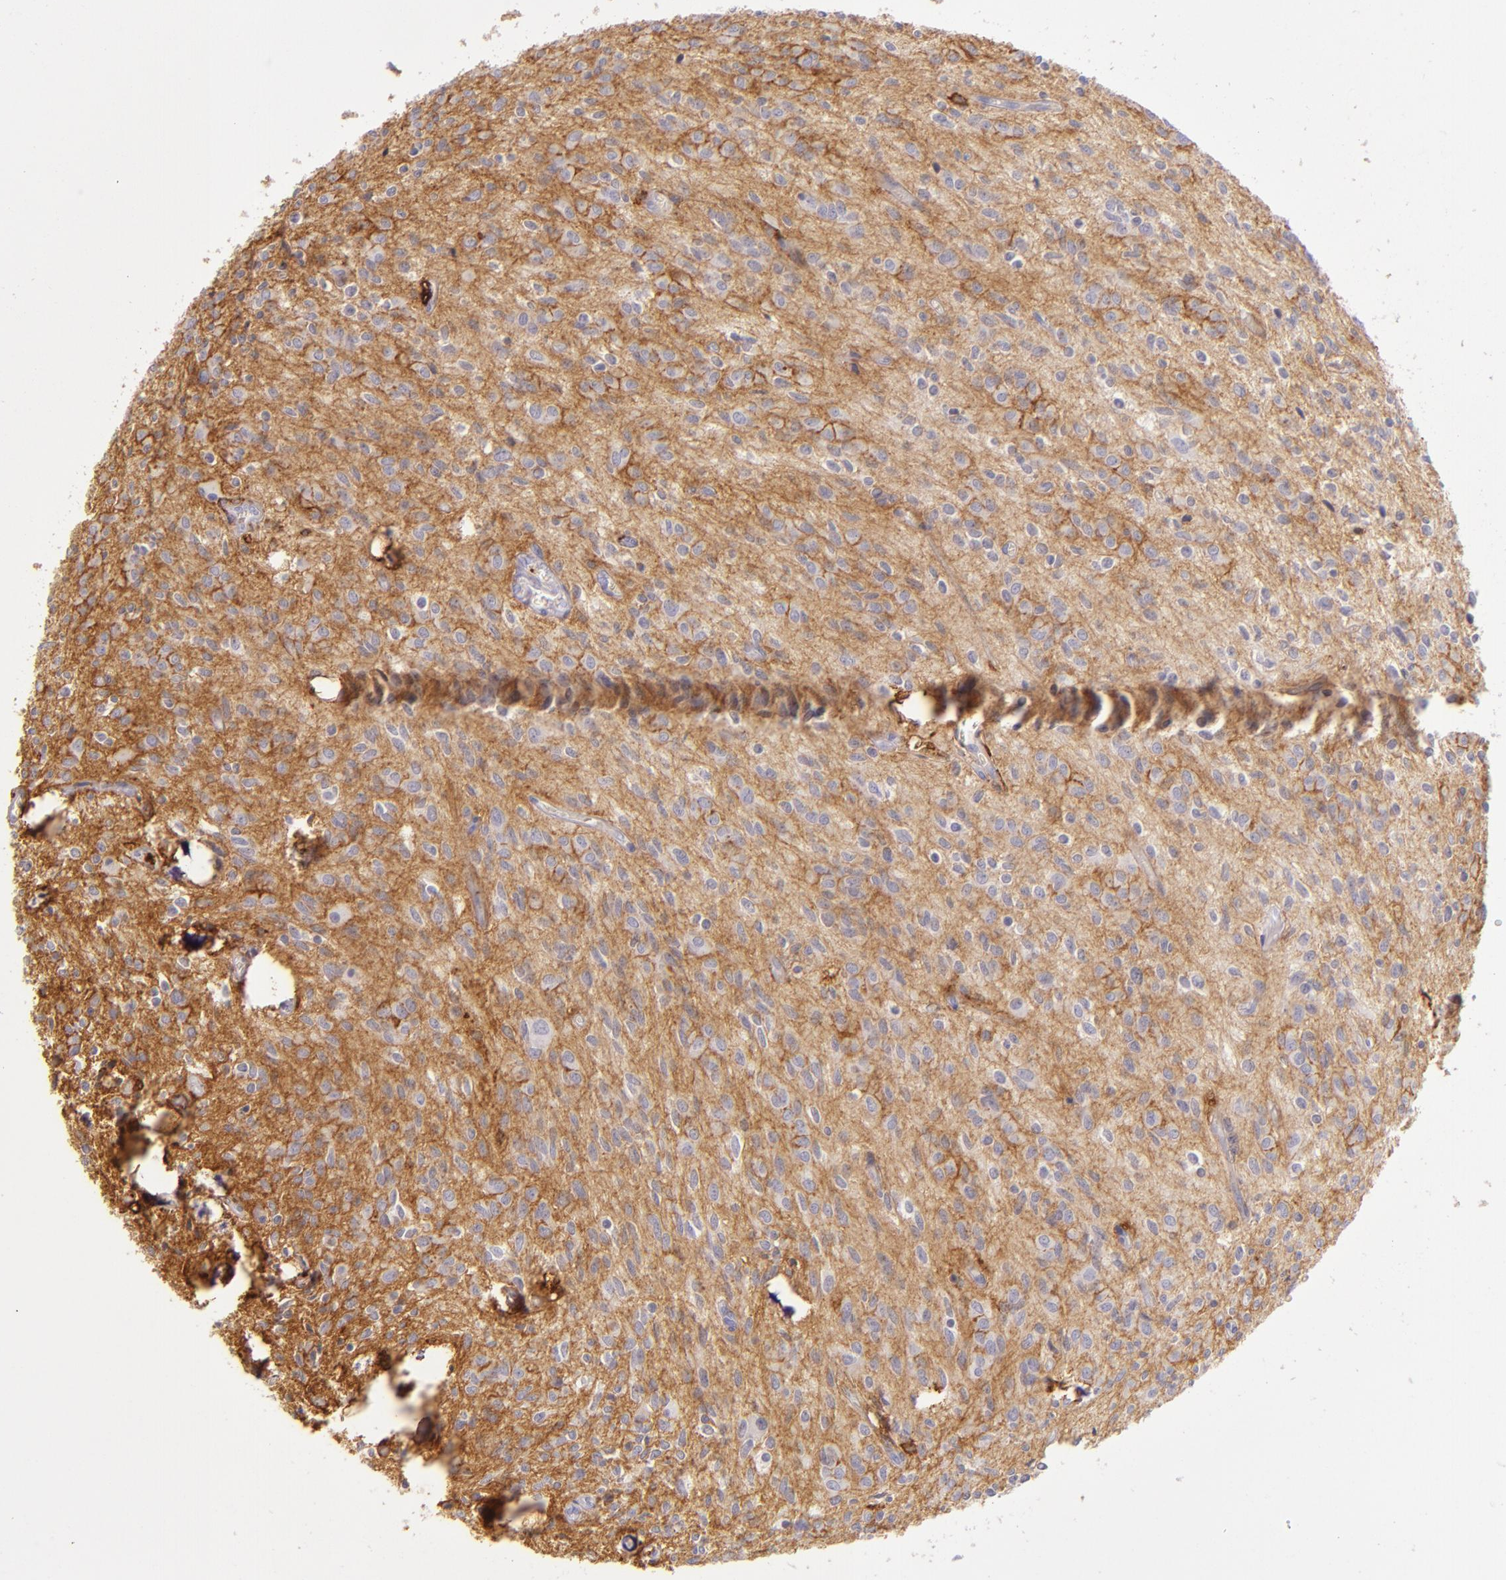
{"staining": {"intensity": "moderate", "quantity": ">75%", "location": "cytoplasmic/membranous"}, "tissue": "glioma", "cell_type": "Tumor cells", "image_type": "cancer", "snomed": [{"axis": "morphology", "description": "Glioma, malignant, Low grade"}, {"axis": "topography", "description": "Brain"}], "caption": "Immunohistochemistry (IHC) of malignant glioma (low-grade) shows medium levels of moderate cytoplasmic/membranous positivity in approximately >75% of tumor cells. (DAB IHC with brightfield microscopy, high magnification).", "gene": "CD9", "patient": {"sex": "female", "age": 15}}